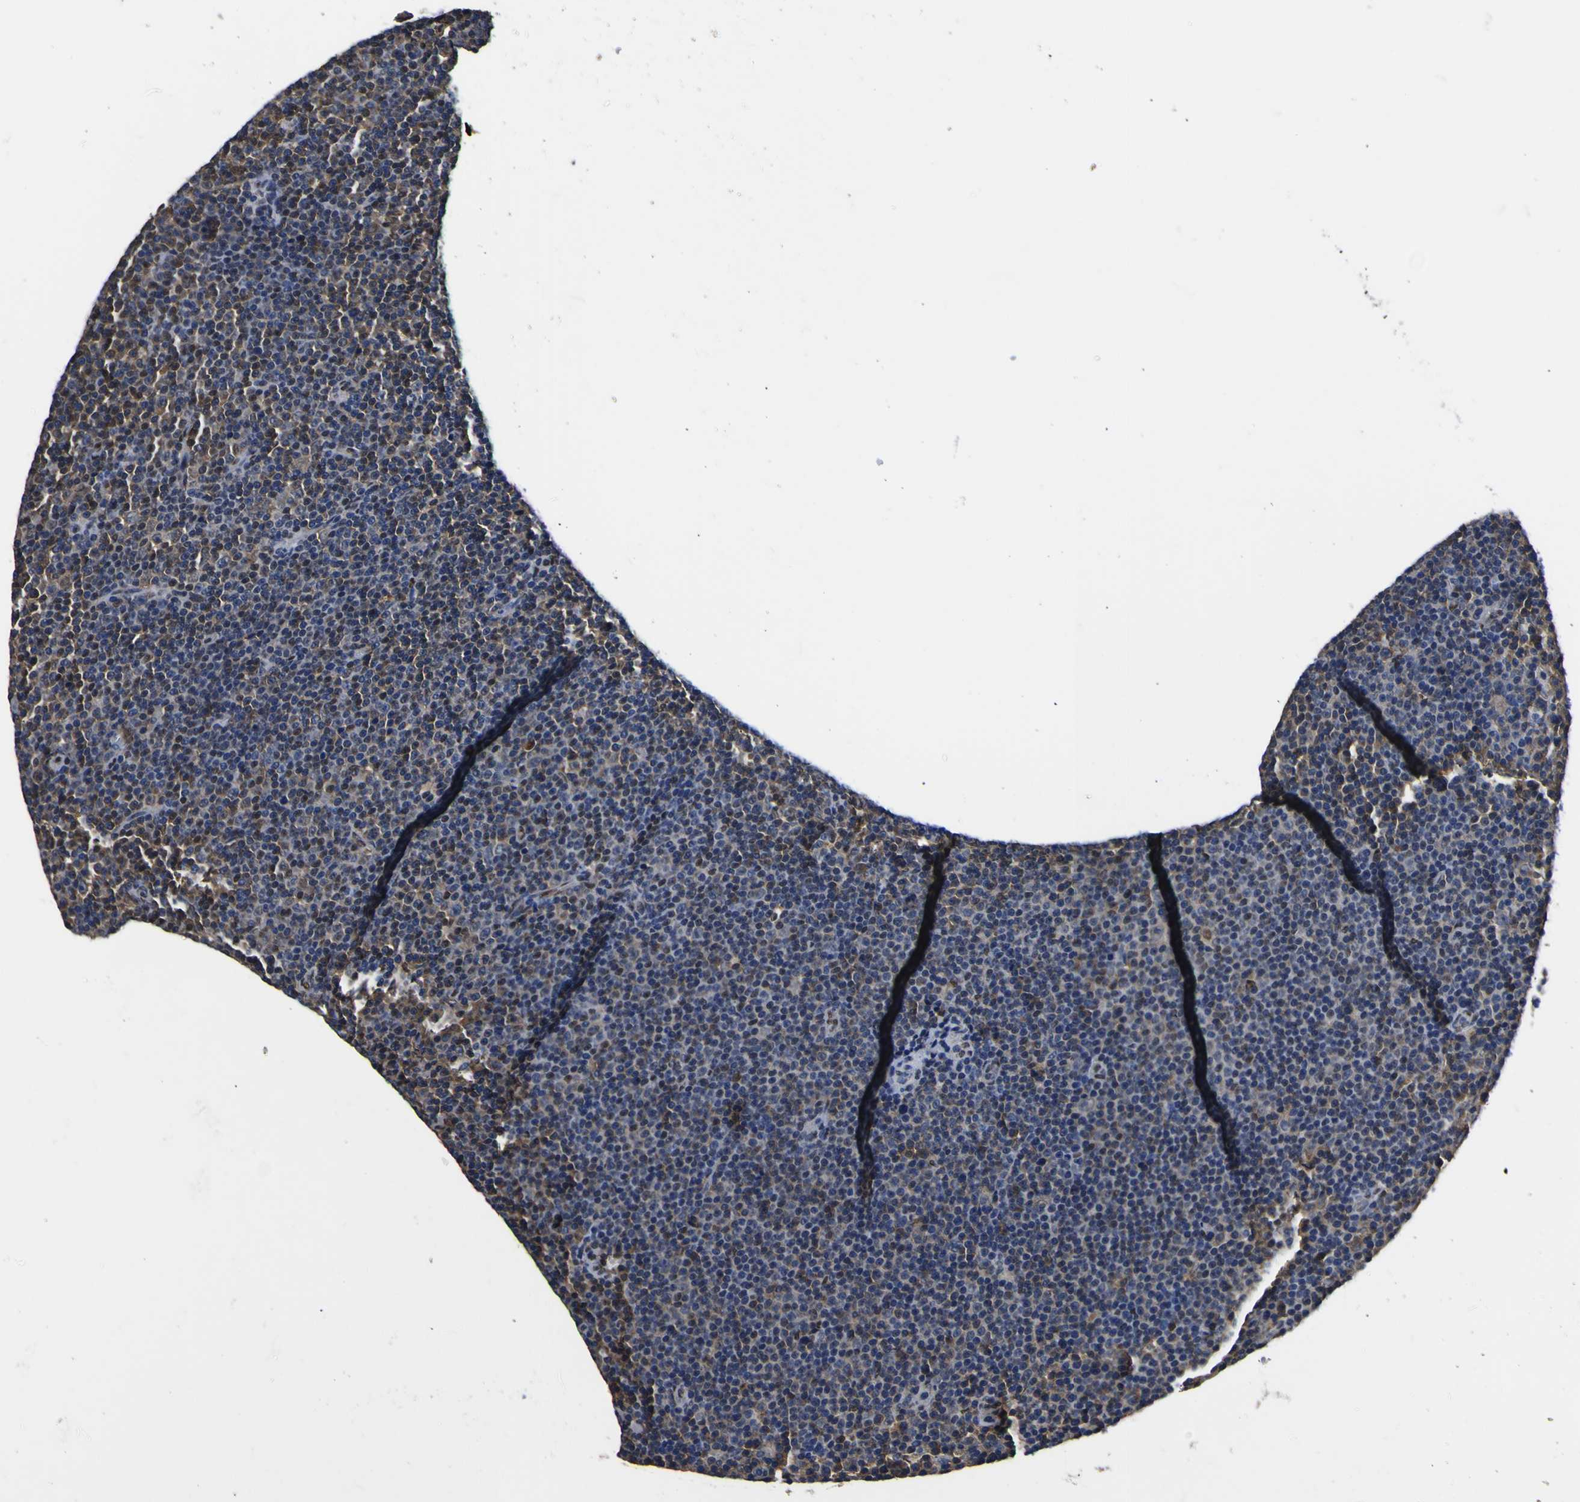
{"staining": {"intensity": "moderate", "quantity": "<25%", "location": "nuclear"}, "tissue": "lymphoma", "cell_type": "Tumor cells", "image_type": "cancer", "snomed": [{"axis": "morphology", "description": "Malignant lymphoma, non-Hodgkin's type, Low grade"}, {"axis": "topography", "description": "Lymph node"}], "caption": "Protein analysis of lymphoma tissue displays moderate nuclear expression in approximately <25% of tumor cells. The staining was performed using DAB (3,3'-diaminobenzidine) to visualize the protein expression in brown, while the nuclei were stained in blue with hematoxylin (Magnification: 20x).", "gene": "FAM110B", "patient": {"sex": "female", "age": 67}}